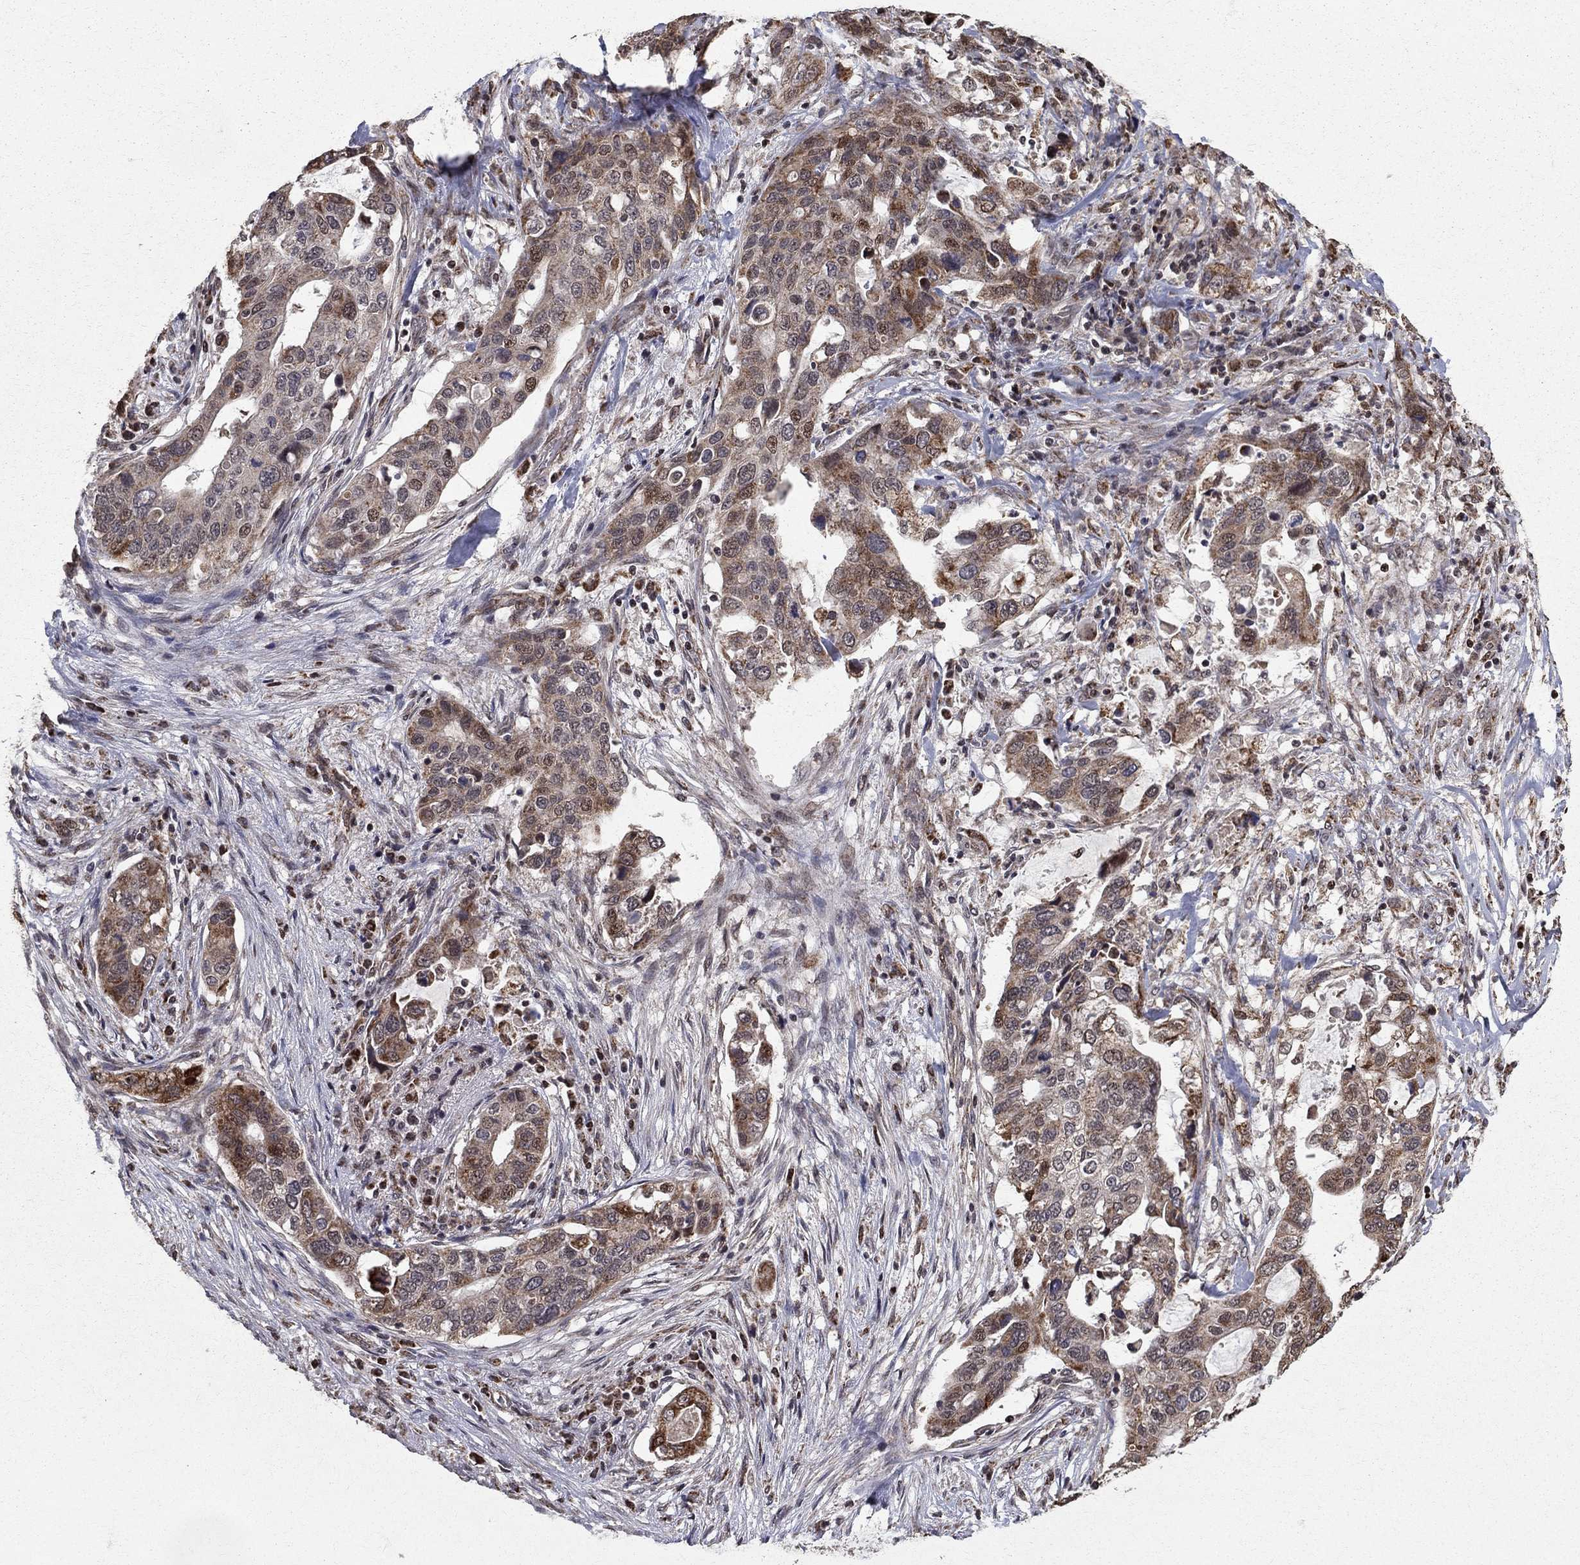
{"staining": {"intensity": "moderate", "quantity": ">75%", "location": "cytoplasmic/membranous"}, "tissue": "stomach cancer", "cell_type": "Tumor cells", "image_type": "cancer", "snomed": [{"axis": "morphology", "description": "Adenocarcinoma, NOS"}, {"axis": "topography", "description": "Stomach"}], "caption": "Tumor cells demonstrate moderate cytoplasmic/membranous expression in approximately >75% of cells in stomach cancer (adenocarcinoma).", "gene": "ACOT13", "patient": {"sex": "male", "age": 54}}